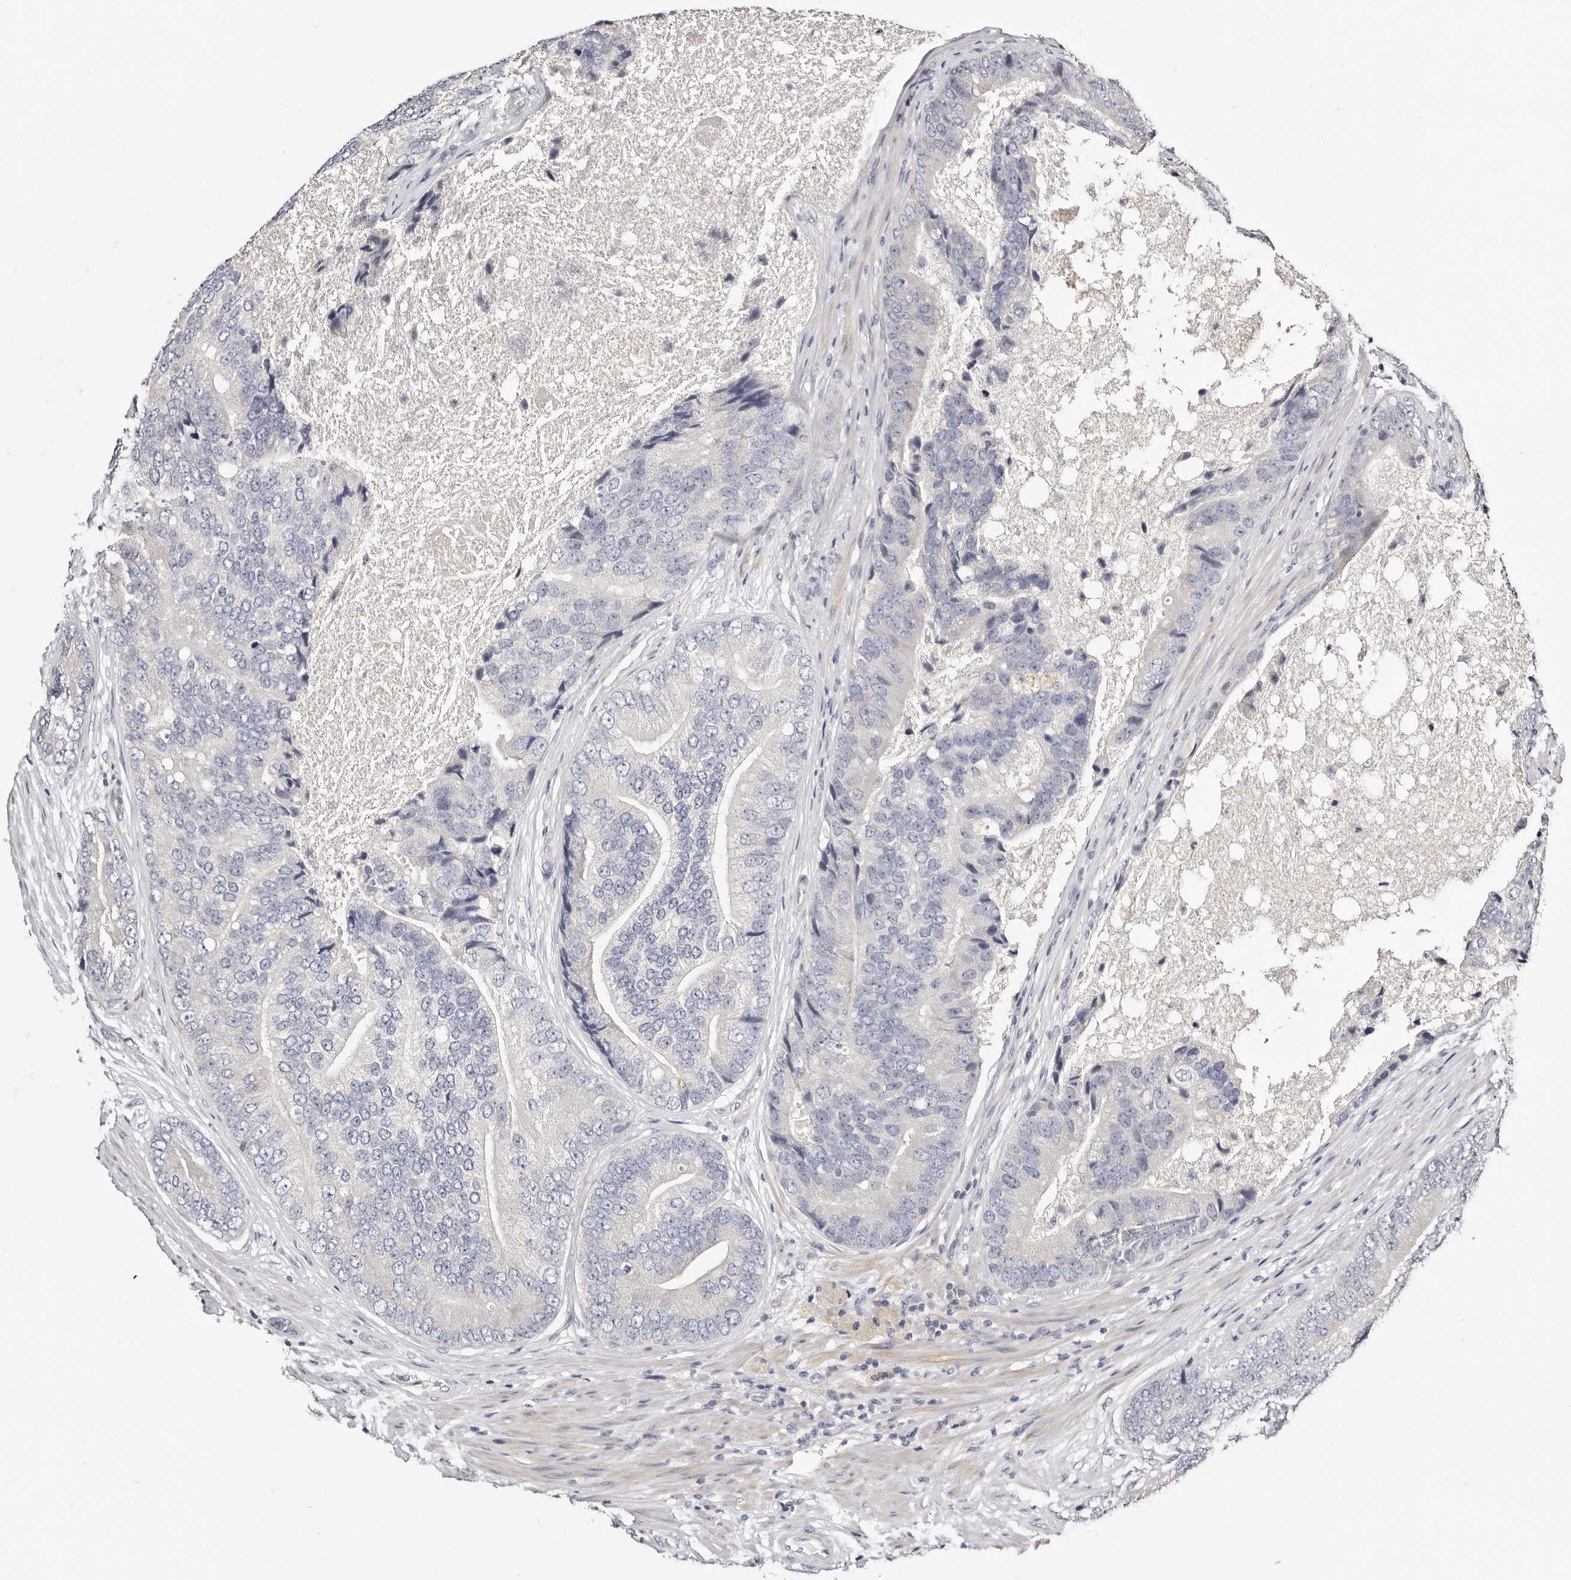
{"staining": {"intensity": "negative", "quantity": "none", "location": "none"}, "tissue": "prostate cancer", "cell_type": "Tumor cells", "image_type": "cancer", "snomed": [{"axis": "morphology", "description": "Adenocarcinoma, High grade"}, {"axis": "topography", "description": "Prostate"}], "caption": "Image shows no significant protein expression in tumor cells of prostate cancer.", "gene": "ROM1", "patient": {"sex": "male", "age": 70}}